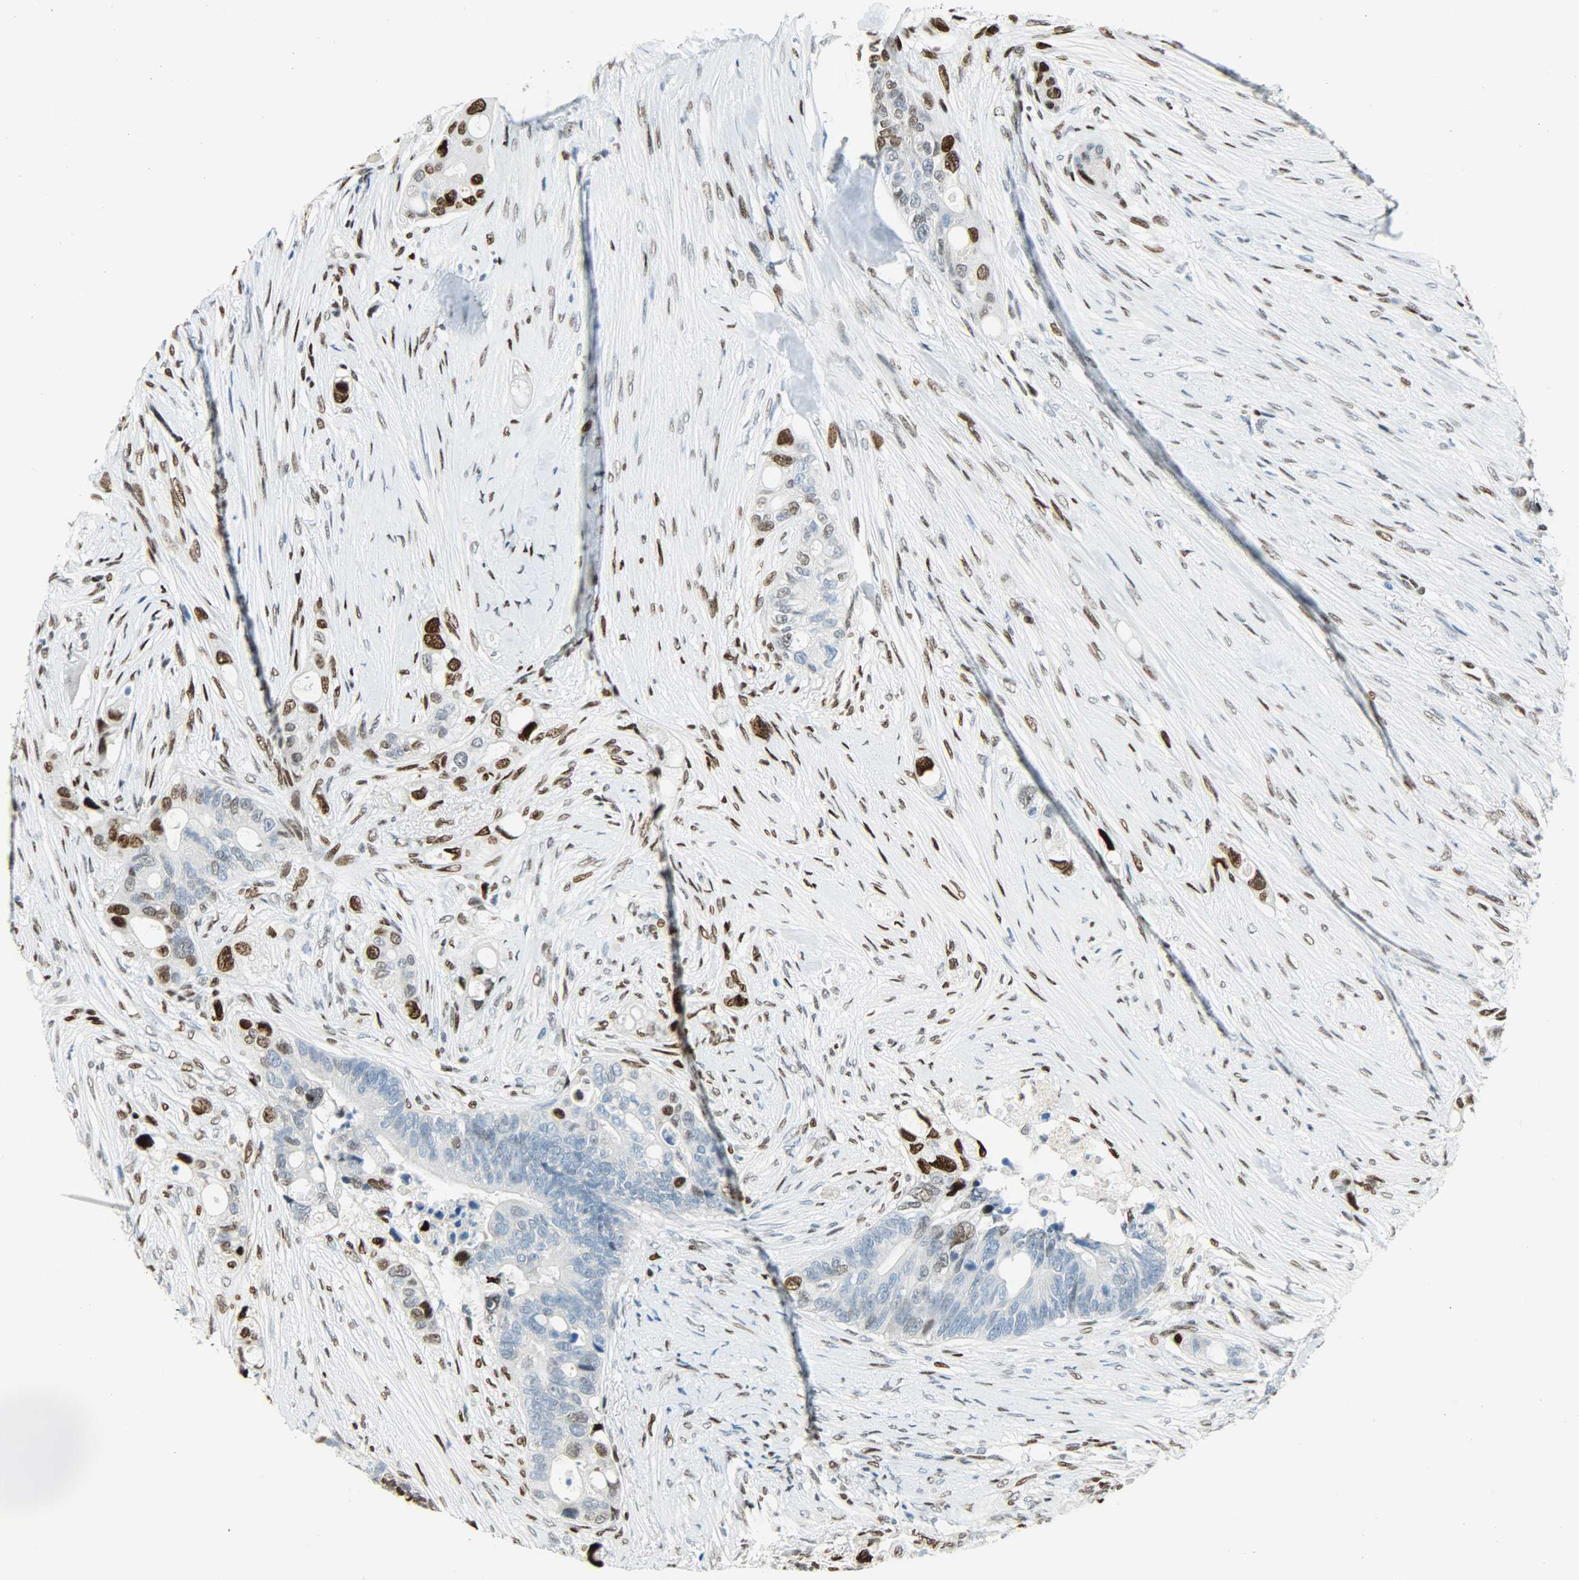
{"staining": {"intensity": "weak", "quantity": "<25%", "location": "nuclear"}, "tissue": "colorectal cancer", "cell_type": "Tumor cells", "image_type": "cancer", "snomed": [{"axis": "morphology", "description": "Adenocarcinoma, NOS"}, {"axis": "topography", "description": "Colon"}], "caption": "A high-resolution histopathology image shows immunohistochemistry (IHC) staining of adenocarcinoma (colorectal), which exhibits no significant staining in tumor cells.", "gene": "JUNB", "patient": {"sex": "female", "age": 57}}